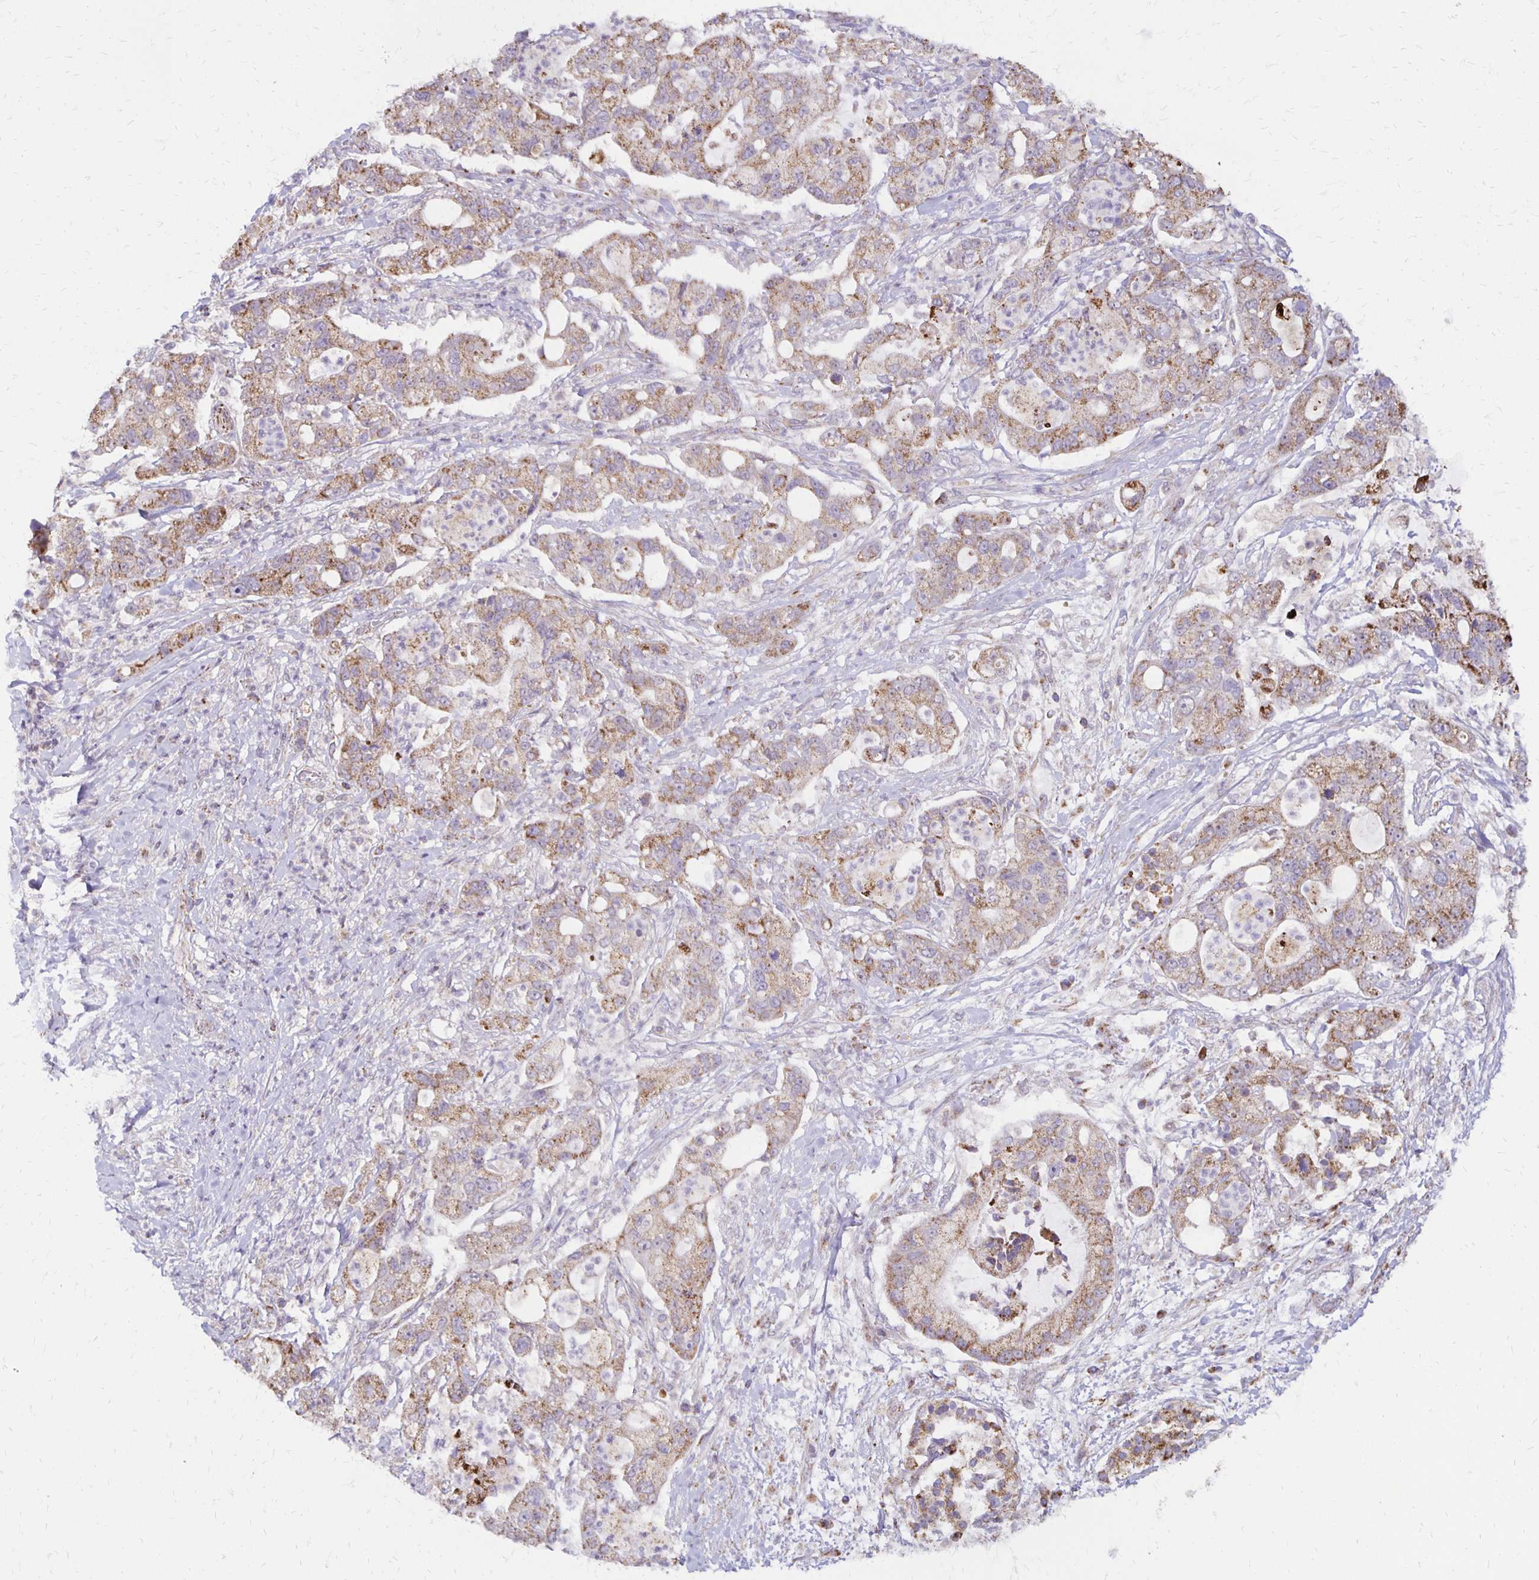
{"staining": {"intensity": "weak", "quantity": ">75%", "location": "cytoplasmic/membranous"}, "tissue": "pancreatic cancer", "cell_type": "Tumor cells", "image_type": "cancer", "snomed": [{"axis": "morphology", "description": "Adenocarcinoma, NOS"}, {"axis": "topography", "description": "Pancreas"}], "caption": "A photomicrograph of human adenocarcinoma (pancreatic) stained for a protein exhibits weak cytoplasmic/membranous brown staining in tumor cells.", "gene": "IER3", "patient": {"sex": "female", "age": 69}}